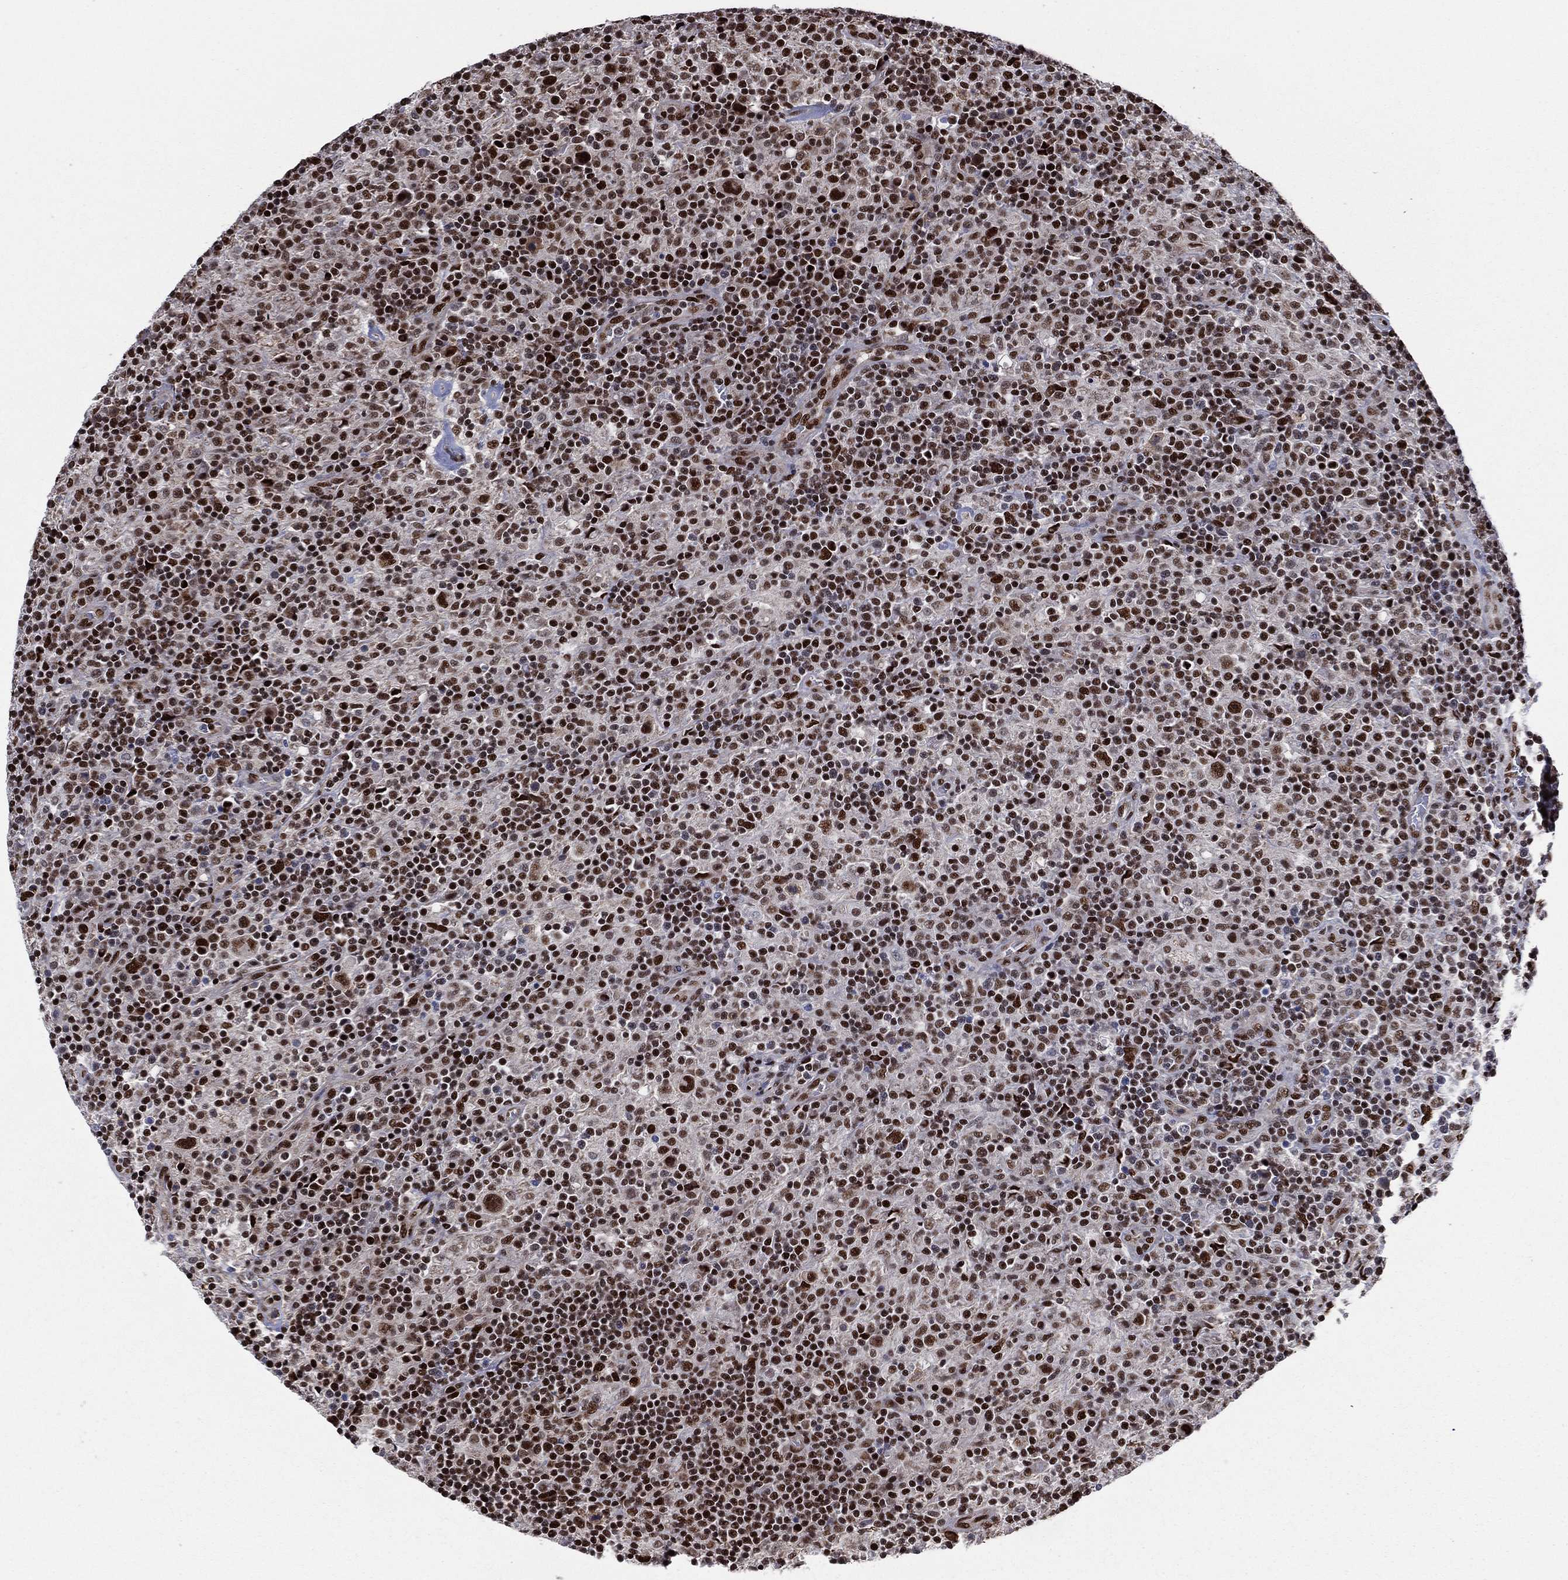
{"staining": {"intensity": "strong", "quantity": ">75%", "location": "nuclear"}, "tissue": "lymphoma", "cell_type": "Tumor cells", "image_type": "cancer", "snomed": [{"axis": "morphology", "description": "Hodgkin's disease, NOS"}, {"axis": "topography", "description": "Lymph node"}], "caption": "Immunohistochemical staining of human Hodgkin's disease exhibits high levels of strong nuclear protein expression in approximately >75% of tumor cells.", "gene": "TP53BP1", "patient": {"sex": "male", "age": 70}}